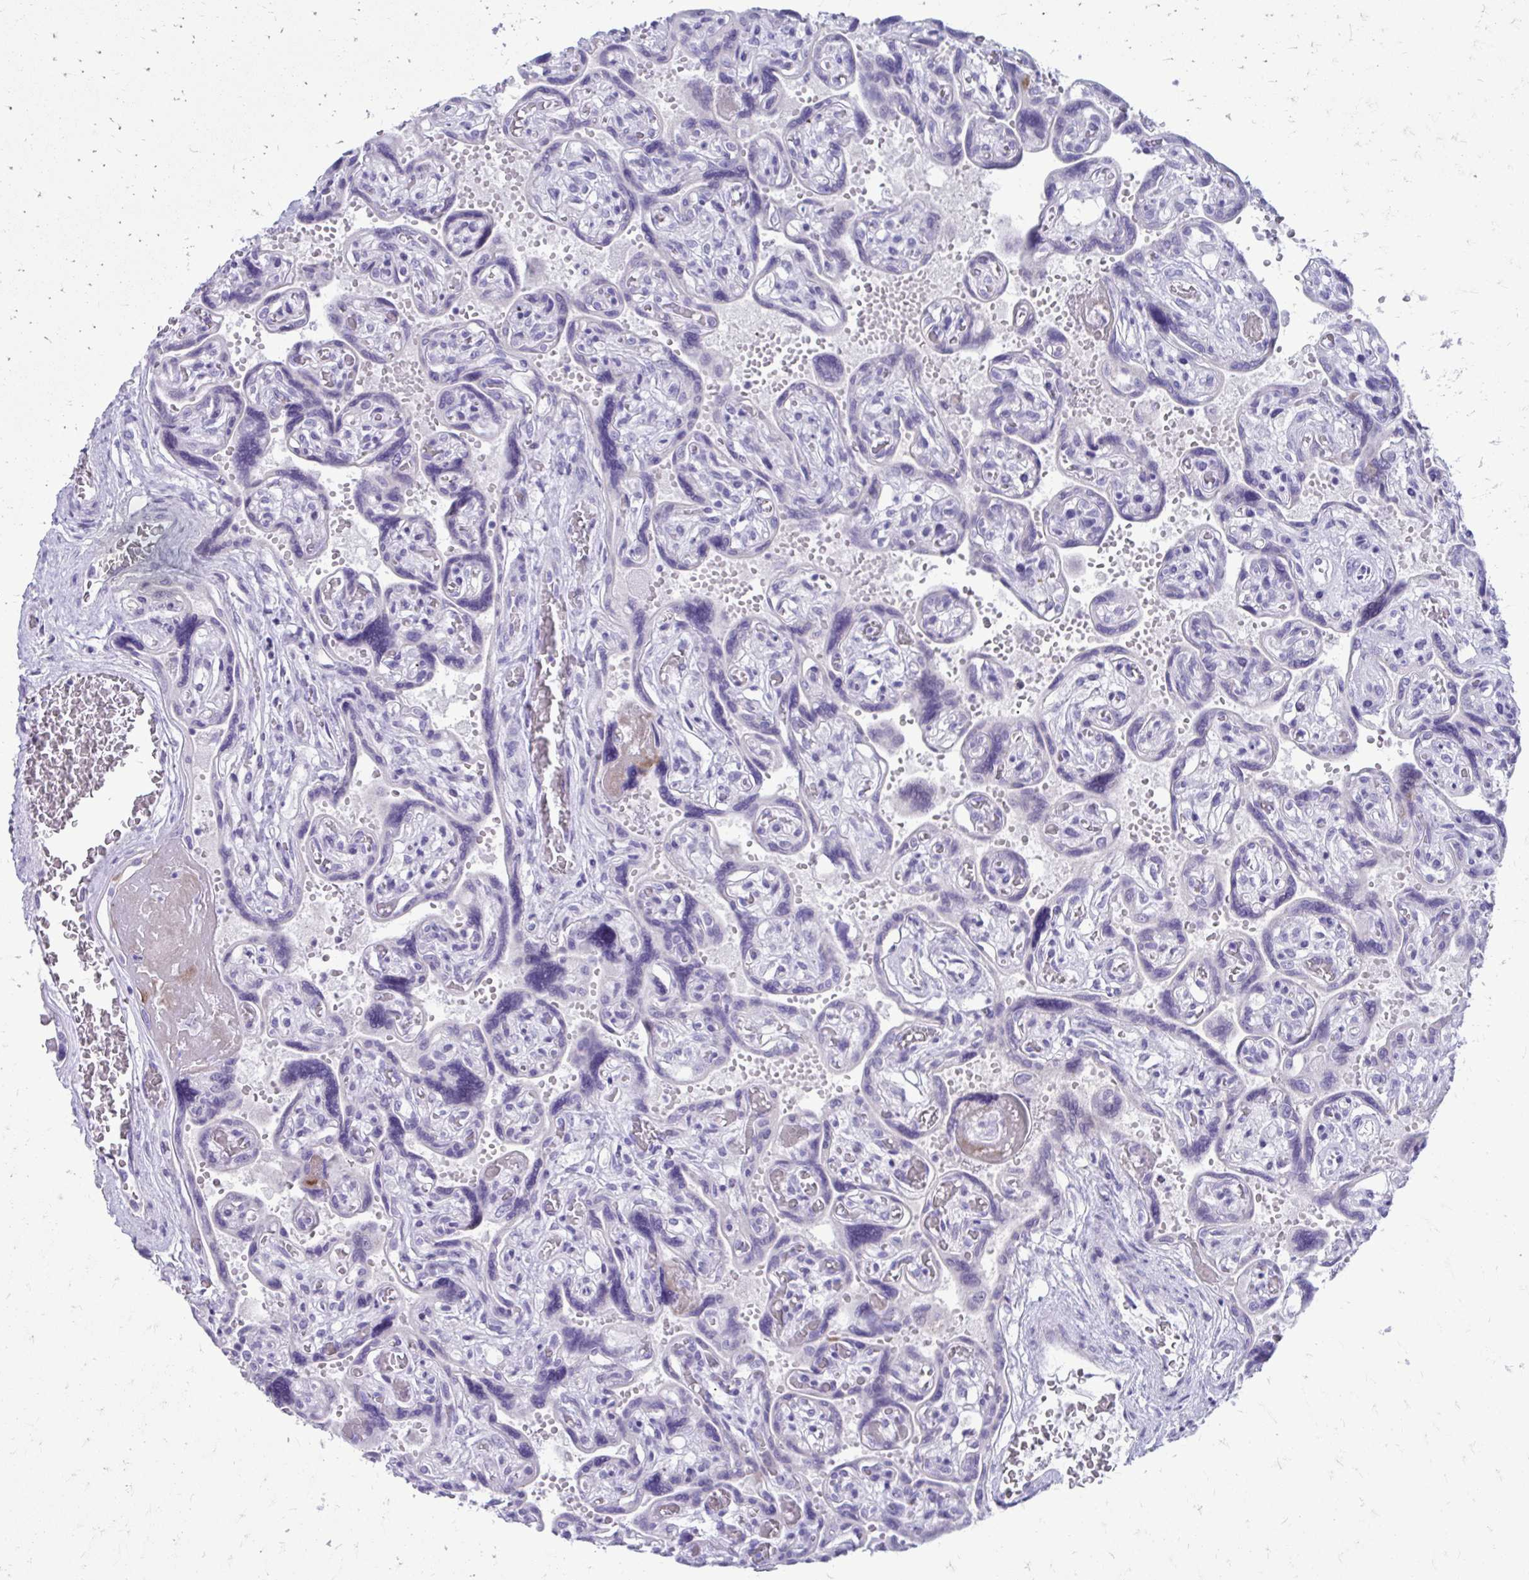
{"staining": {"intensity": "negative", "quantity": "none", "location": "none"}, "tissue": "placenta", "cell_type": "Decidual cells", "image_type": "normal", "snomed": [{"axis": "morphology", "description": "Normal tissue, NOS"}, {"axis": "topography", "description": "Placenta"}], "caption": "IHC image of unremarkable placenta: human placenta stained with DAB shows no significant protein positivity in decidual cells. The staining was performed using DAB (3,3'-diaminobenzidine) to visualize the protein expression in brown, while the nuclei were stained in blue with hematoxylin (Magnification: 20x).", "gene": "LCN15", "patient": {"sex": "female", "age": 32}}